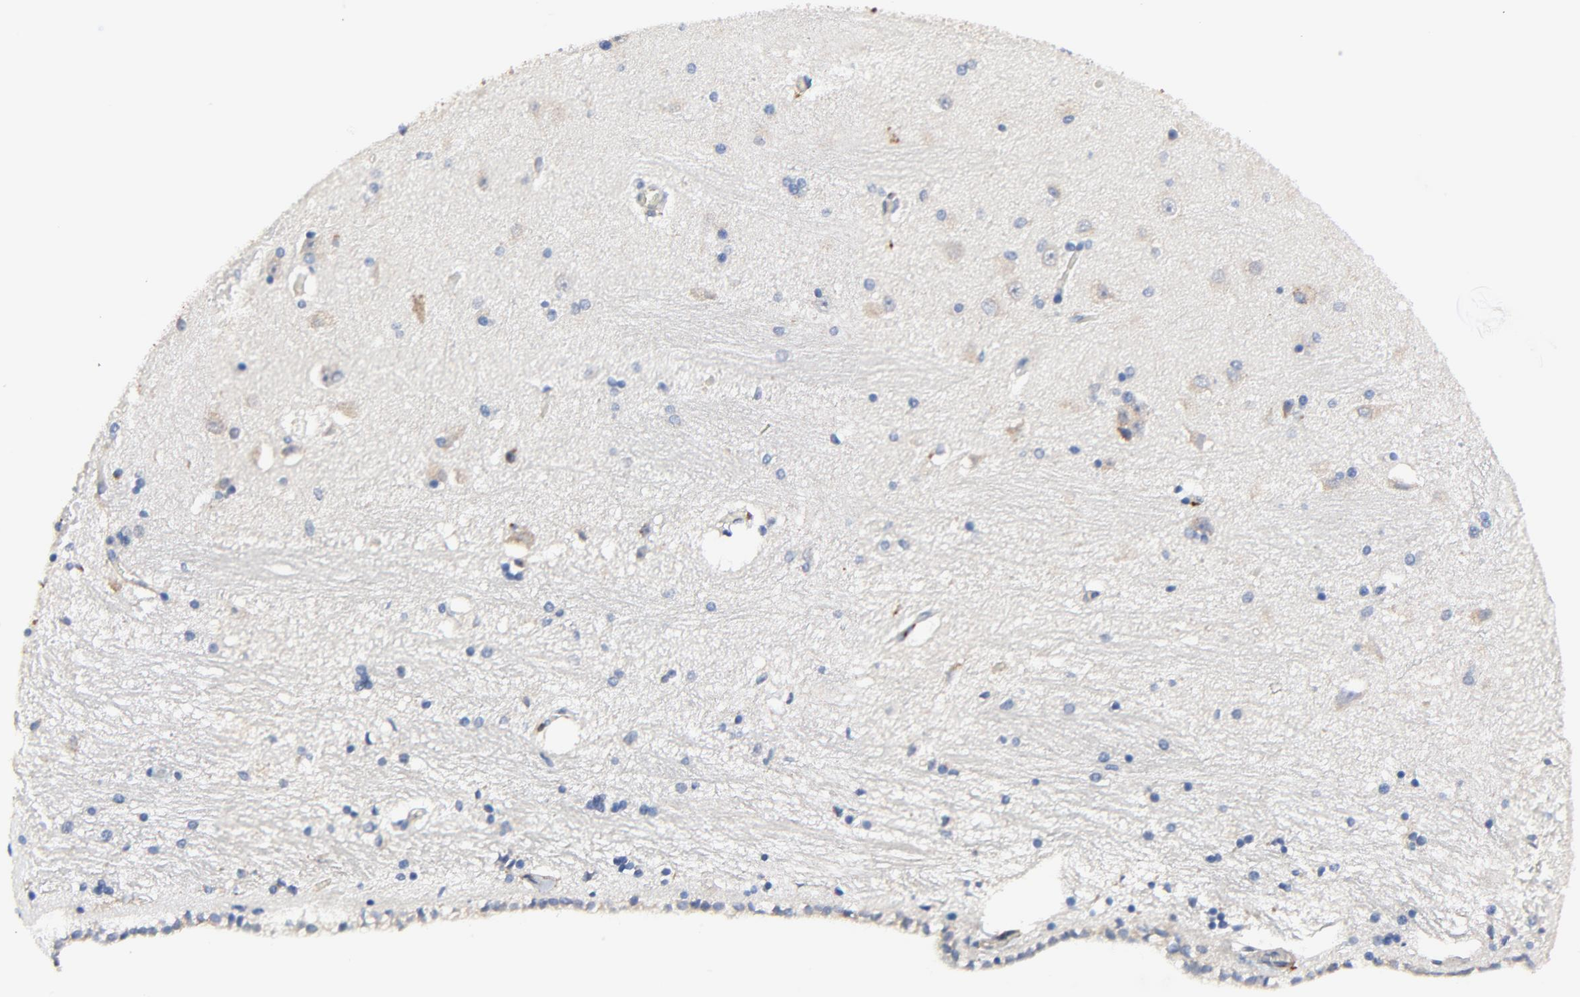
{"staining": {"intensity": "weak", "quantity": "<25%", "location": "cytoplasmic/membranous"}, "tissue": "hippocampus", "cell_type": "Glial cells", "image_type": "normal", "snomed": [{"axis": "morphology", "description": "Normal tissue, NOS"}, {"axis": "topography", "description": "Hippocampus"}], "caption": "High power microscopy micrograph of an IHC photomicrograph of unremarkable hippocampus, revealing no significant staining in glial cells.", "gene": "SKAP1", "patient": {"sex": "female", "age": 54}}